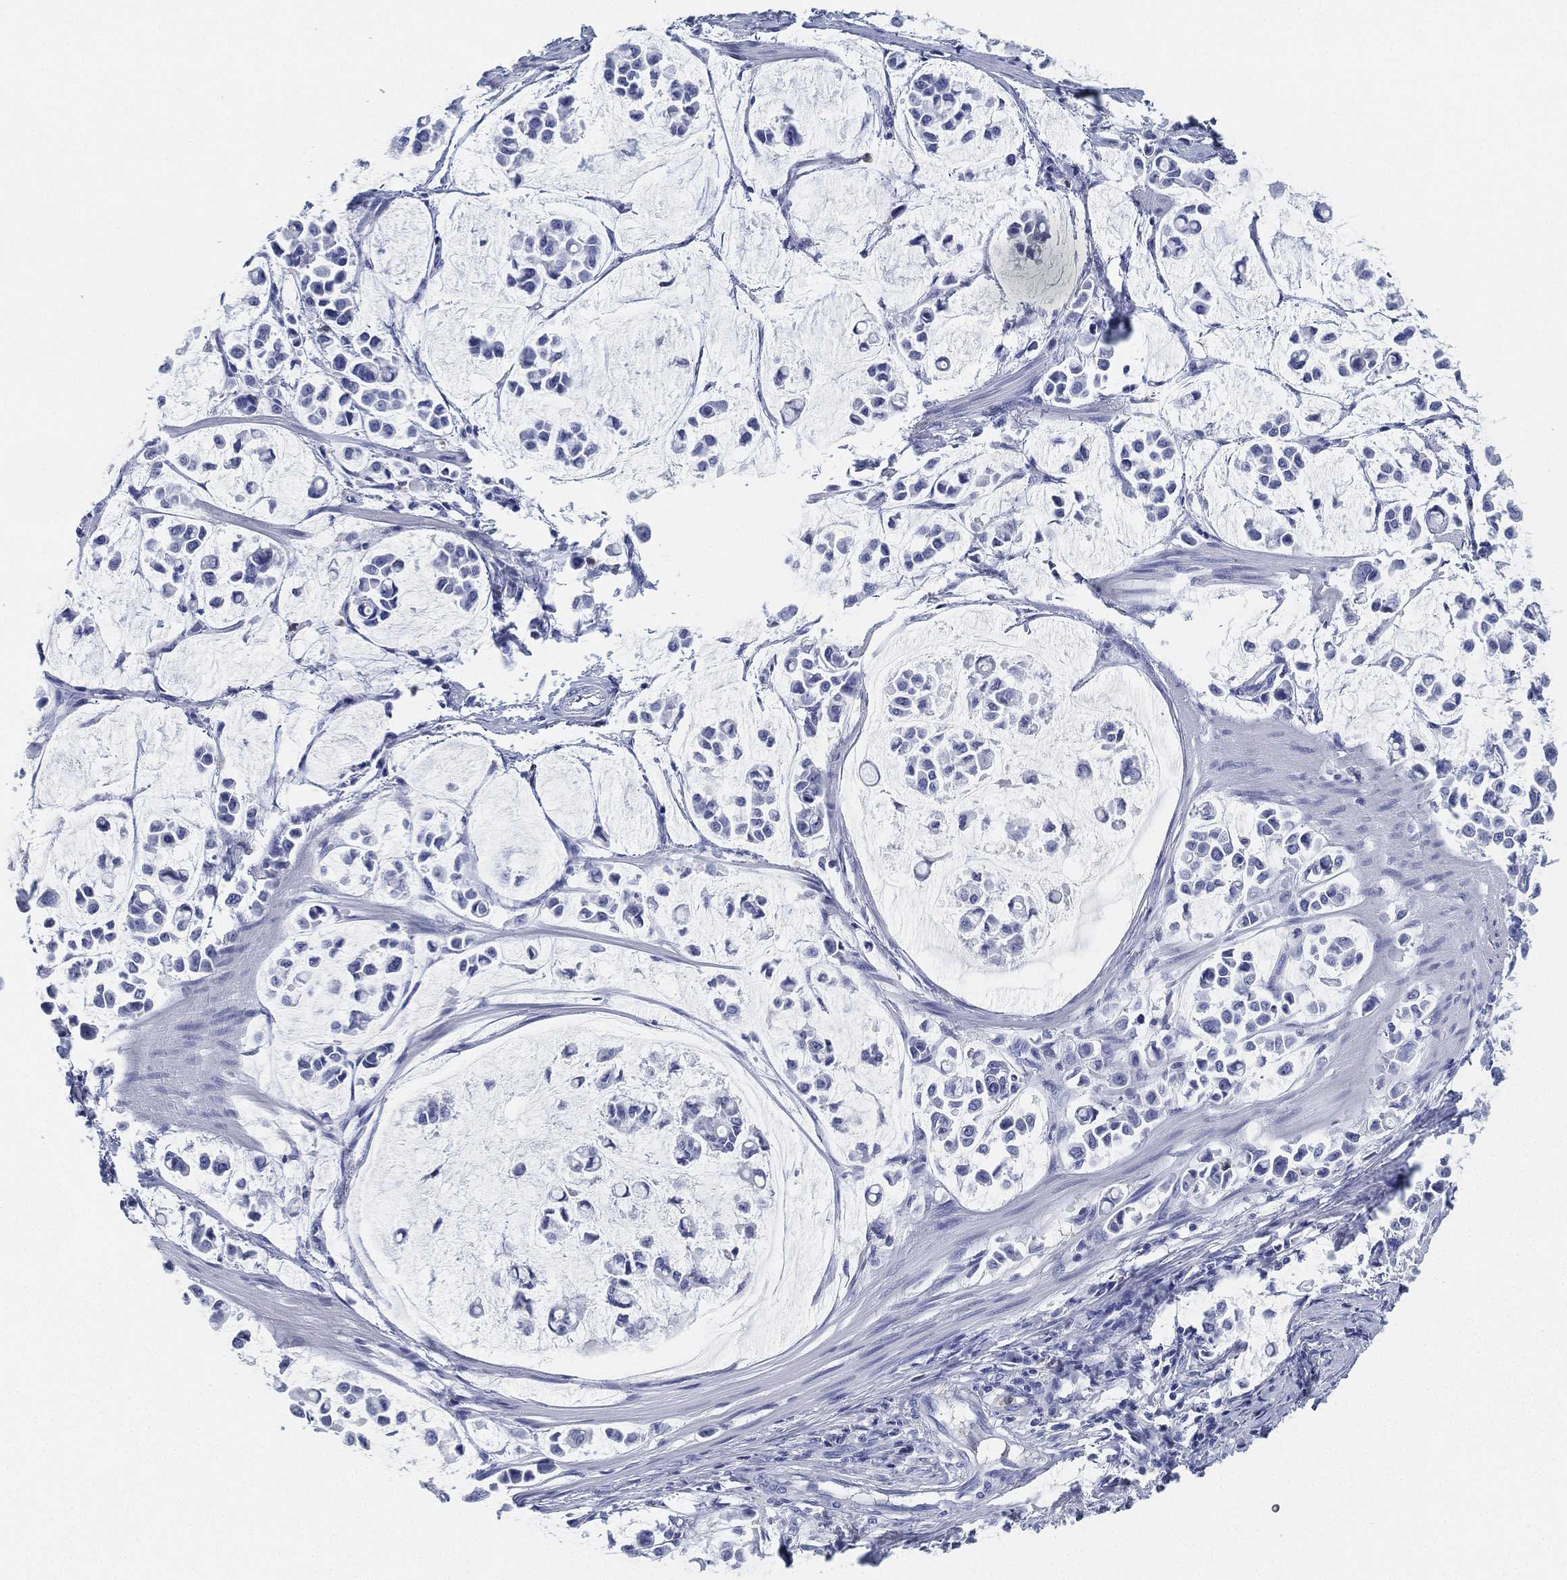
{"staining": {"intensity": "negative", "quantity": "none", "location": "none"}, "tissue": "stomach cancer", "cell_type": "Tumor cells", "image_type": "cancer", "snomed": [{"axis": "morphology", "description": "Adenocarcinoma, NOS"}, {"axis": "topography", "description": "Stomach"}], "caption": "A photomicrograph of stomach adenocarcinoma stained for a protein displays no brown staining in tumor cells. (Stains: DAB (3,3'-diaminobenzidine) IHC with hematoxylin counter stain, Microscopy: brightfield microscopy at high magnification).", "gene": "DEFB121", "patient": {"sex": "male", "age": 82}}